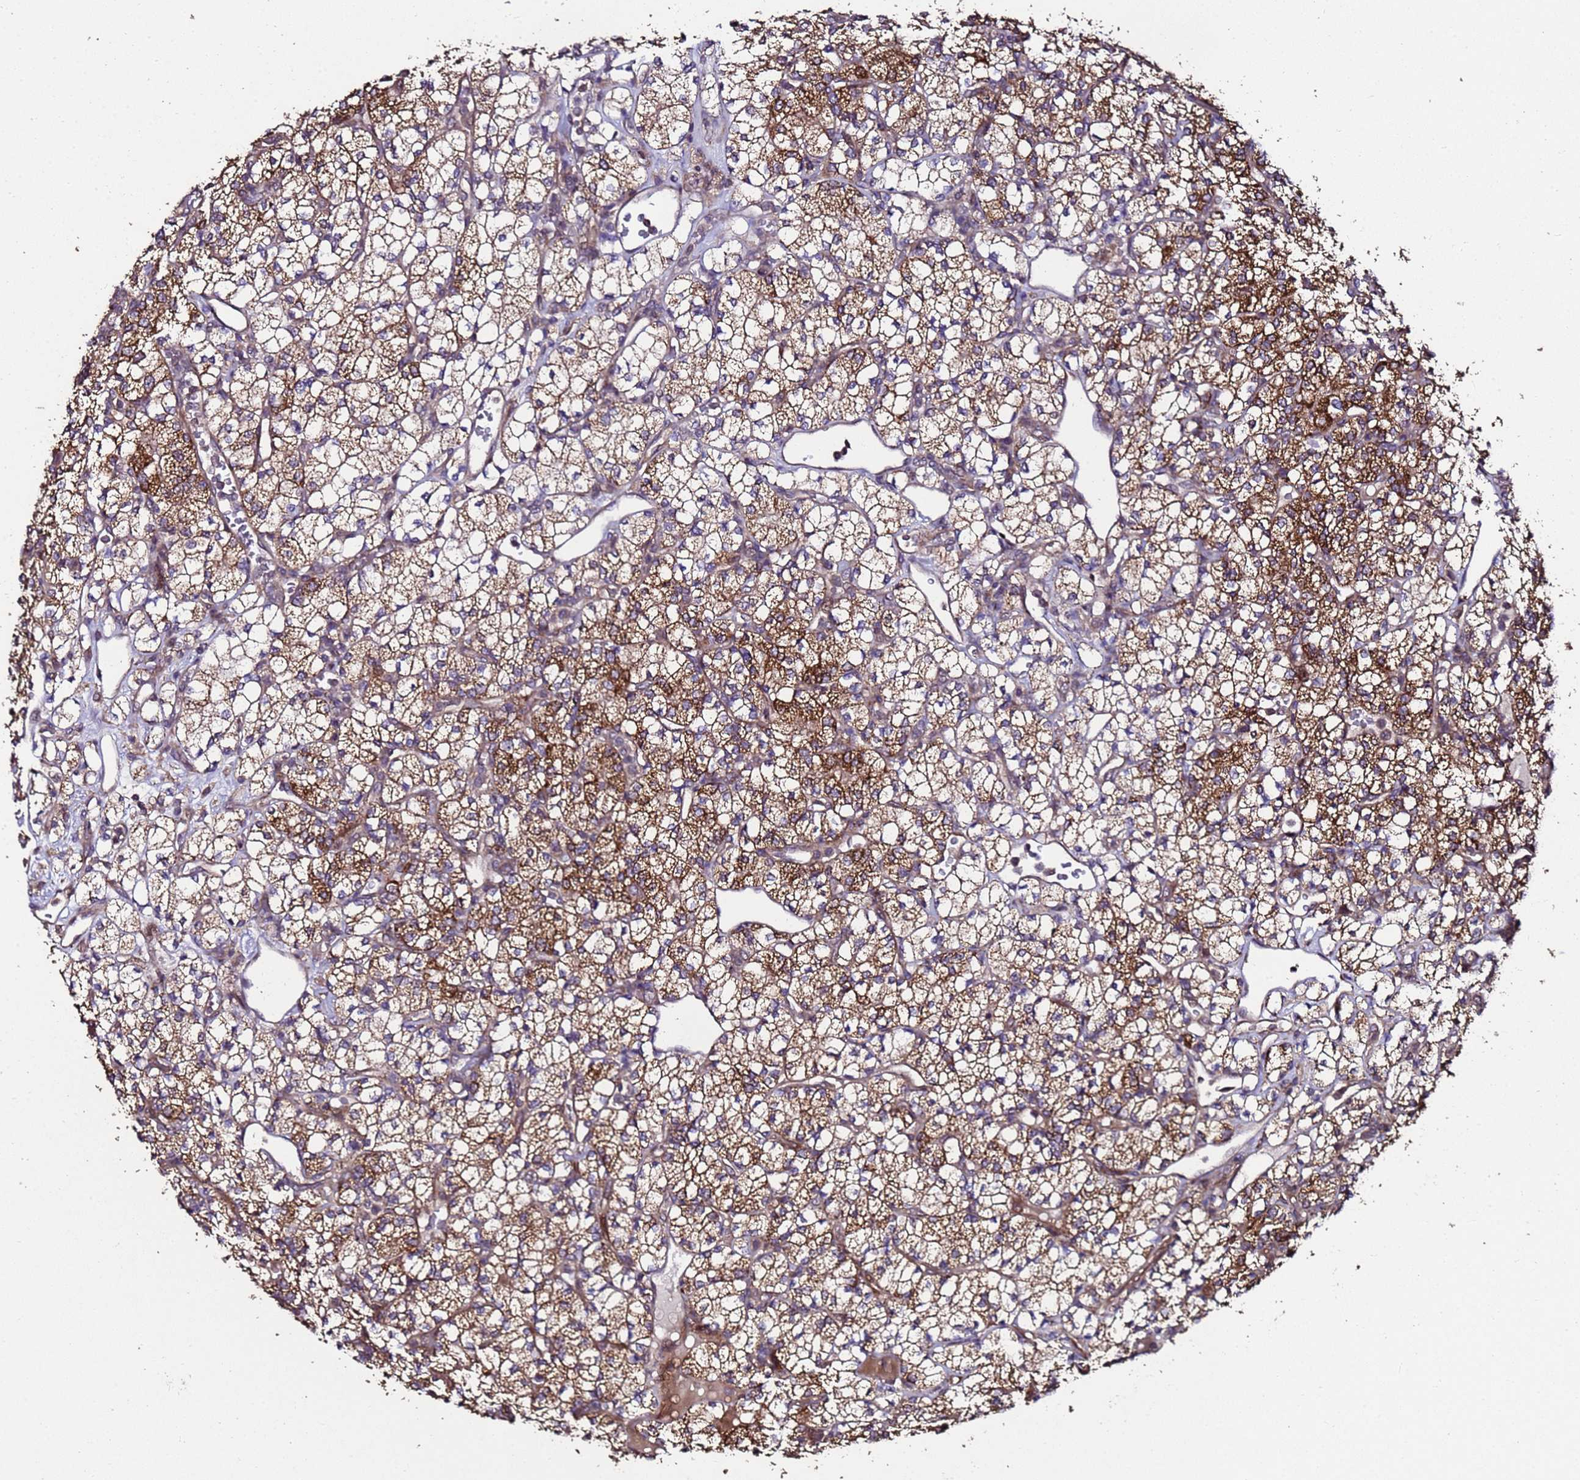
{"staining": {"intensity": "strong", "quantity": ">75%", "location": "cytoplasmic/membranous"}, "tissue": "renal cancer", "cell_type": "Tumor cells", "image_type": "cancer", "snomed": [{"axis": "morphology", "description": "Adenocarcinoma, NOS"}, {"axis": "topography", "description": "Kidney"}], "caption": "A histopathology image showing strong cytoplasmic/membranous positivity in about >75% of tumor cells in adenocarcinoma (renal), as visualized by brown immunohistochemical staining.", "gene": "PRODH", "patient": {"sex": "male", "age": 77}}